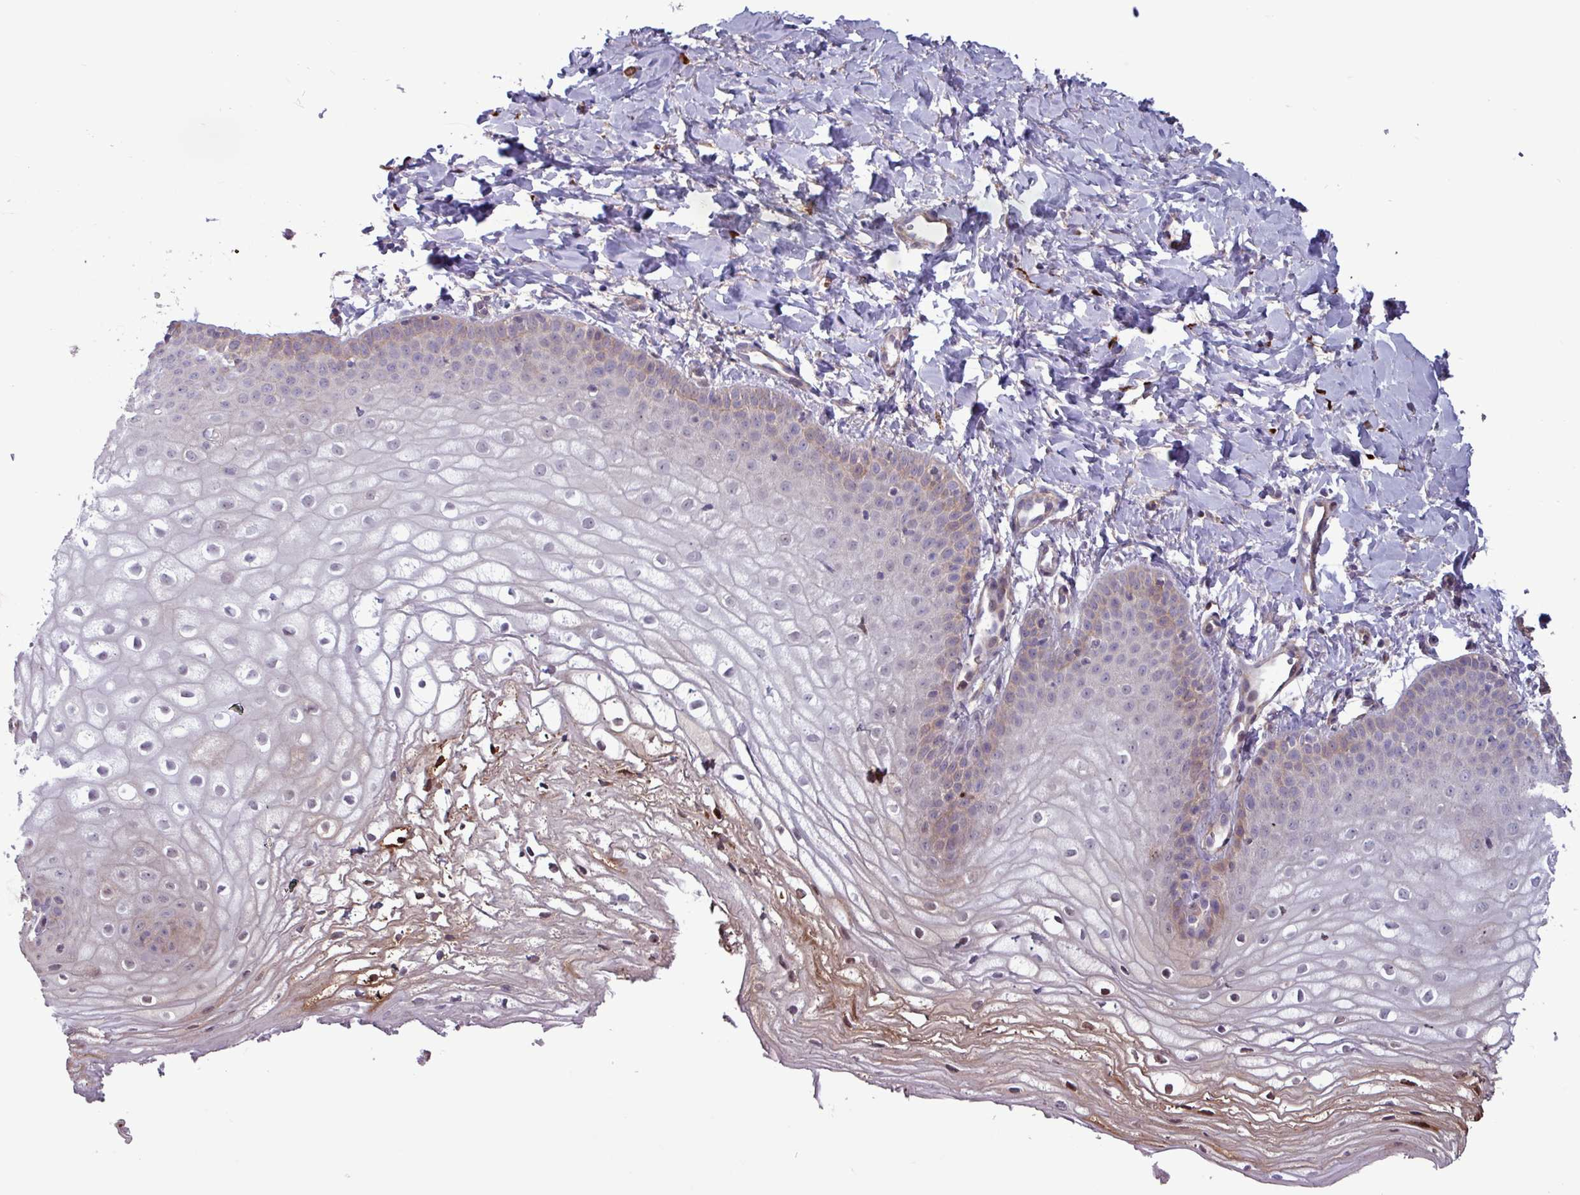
{"staining": {"intensity": "weak", "quantity": "<25%", "location": "cytoplasmic/membranous"}, "tissue": "vagina", "cell_type": "Squamous epithelial cells", "image_type": "normal", "snomed": [{"axis": "morphology", "description": "Normal tissue, NOS"}, {"axis": "topography", "description": "Vagina"}], "caption": "Human vagina stained for a protein using immunohistochemistry (IHC) reveals no positivity in squamous epithelial cells.", "gene": "PCED1A", "patient": {"sex": "female", "age": 68}}